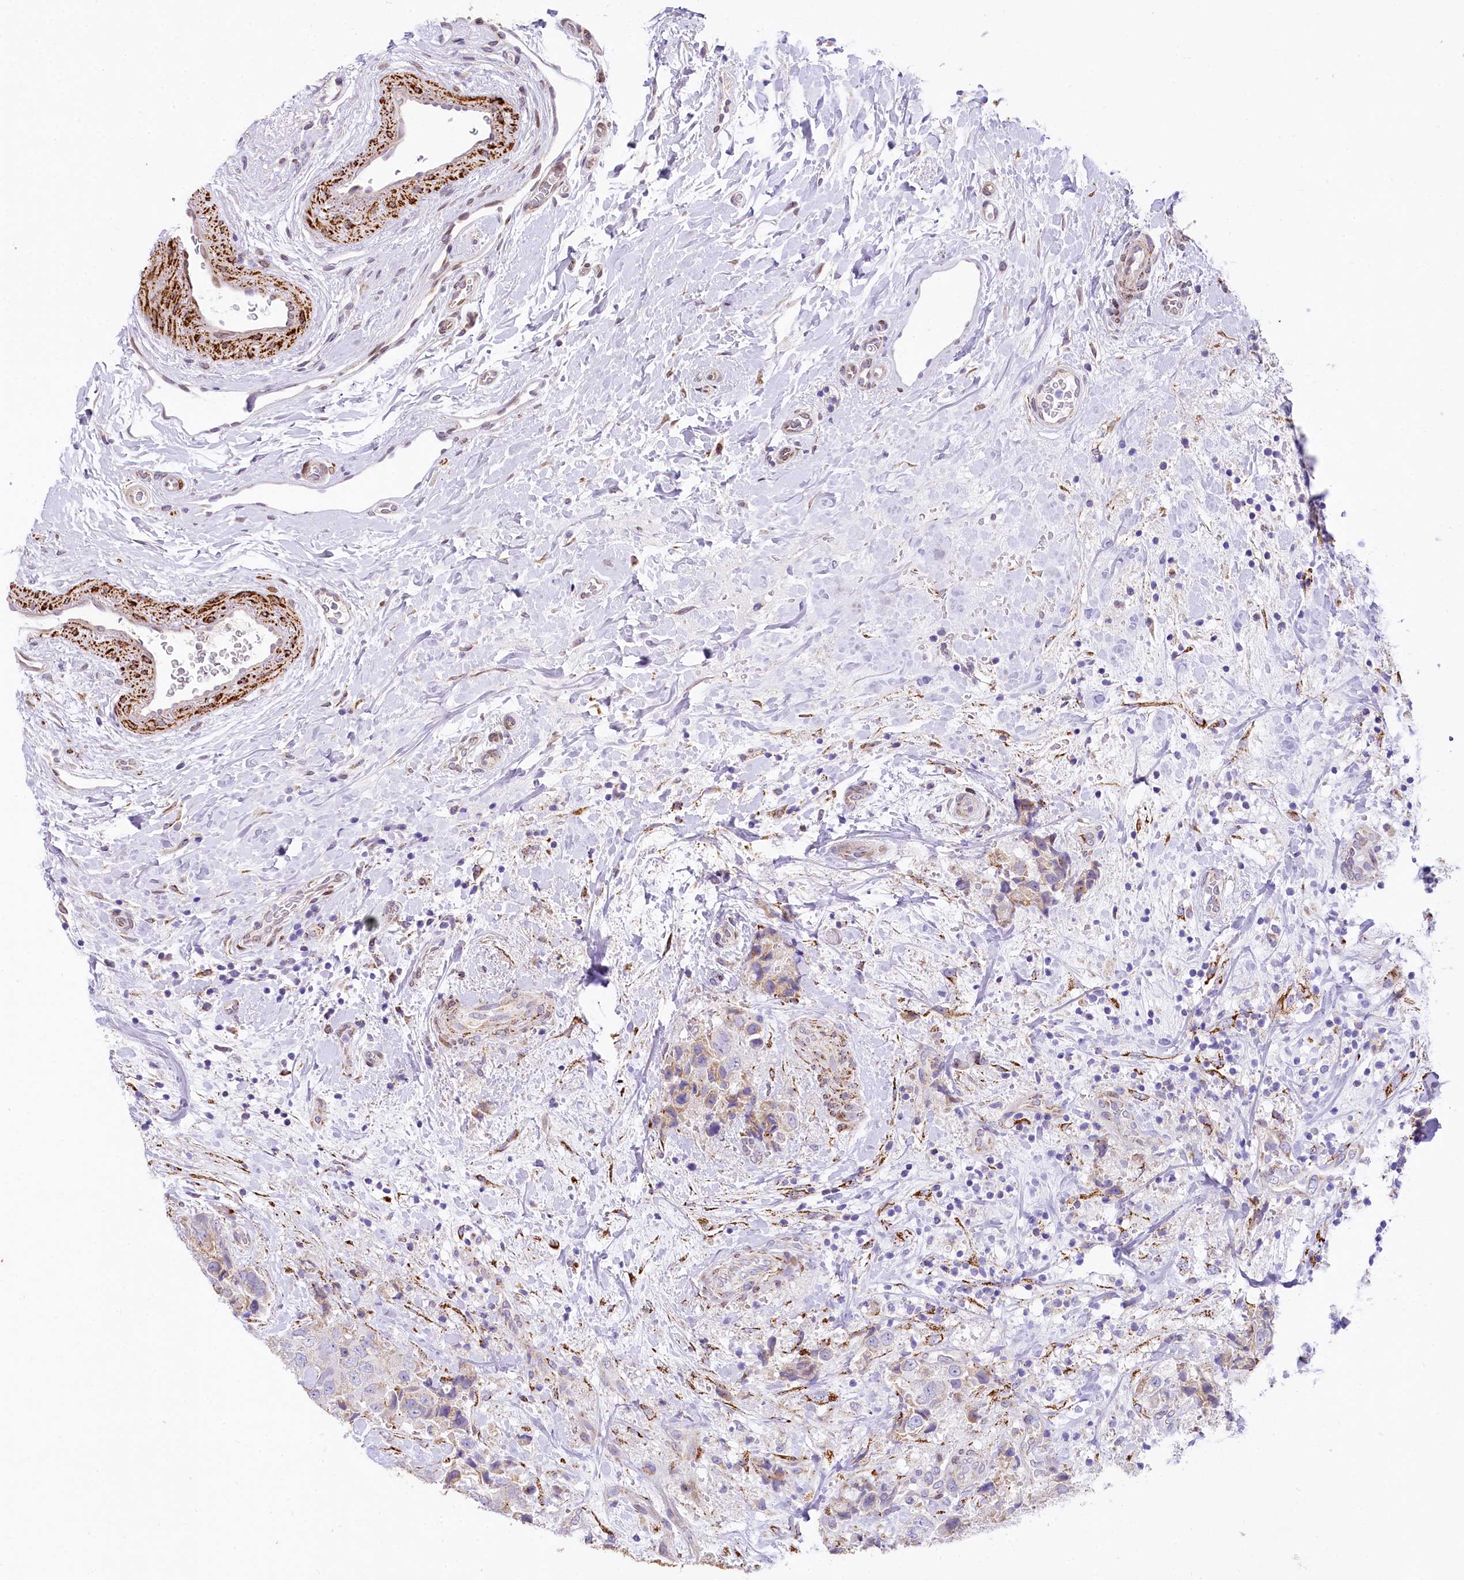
{"staining": {"intensity": "moderate", "quantity": "<25%", "location": "cytoplasmic/membranous"}, "tissue": "breast cancer", "cell_type": "Tumor cells", "image_type": "cancer", "snomed": [{"axis": "morphology", "description": "Duct carcinoma"}, {"axis": "topography", "description": "Breast"}], "caption": "Immunohistochemistry (IHC) staining of breast invasive ductal carcinoma, which displays low levels of moderate cytoplasmic/membranous staining in about <25% of tumor cells indicating moderate cytoplasmic/membranous protein positivity. The staining was performed using DAB (brown) for protein detection and nuclei were counterstained in hematoxylin (blue).", "gene": "PPIP5K2", "patient": {"sex": "female", "age": 62}}